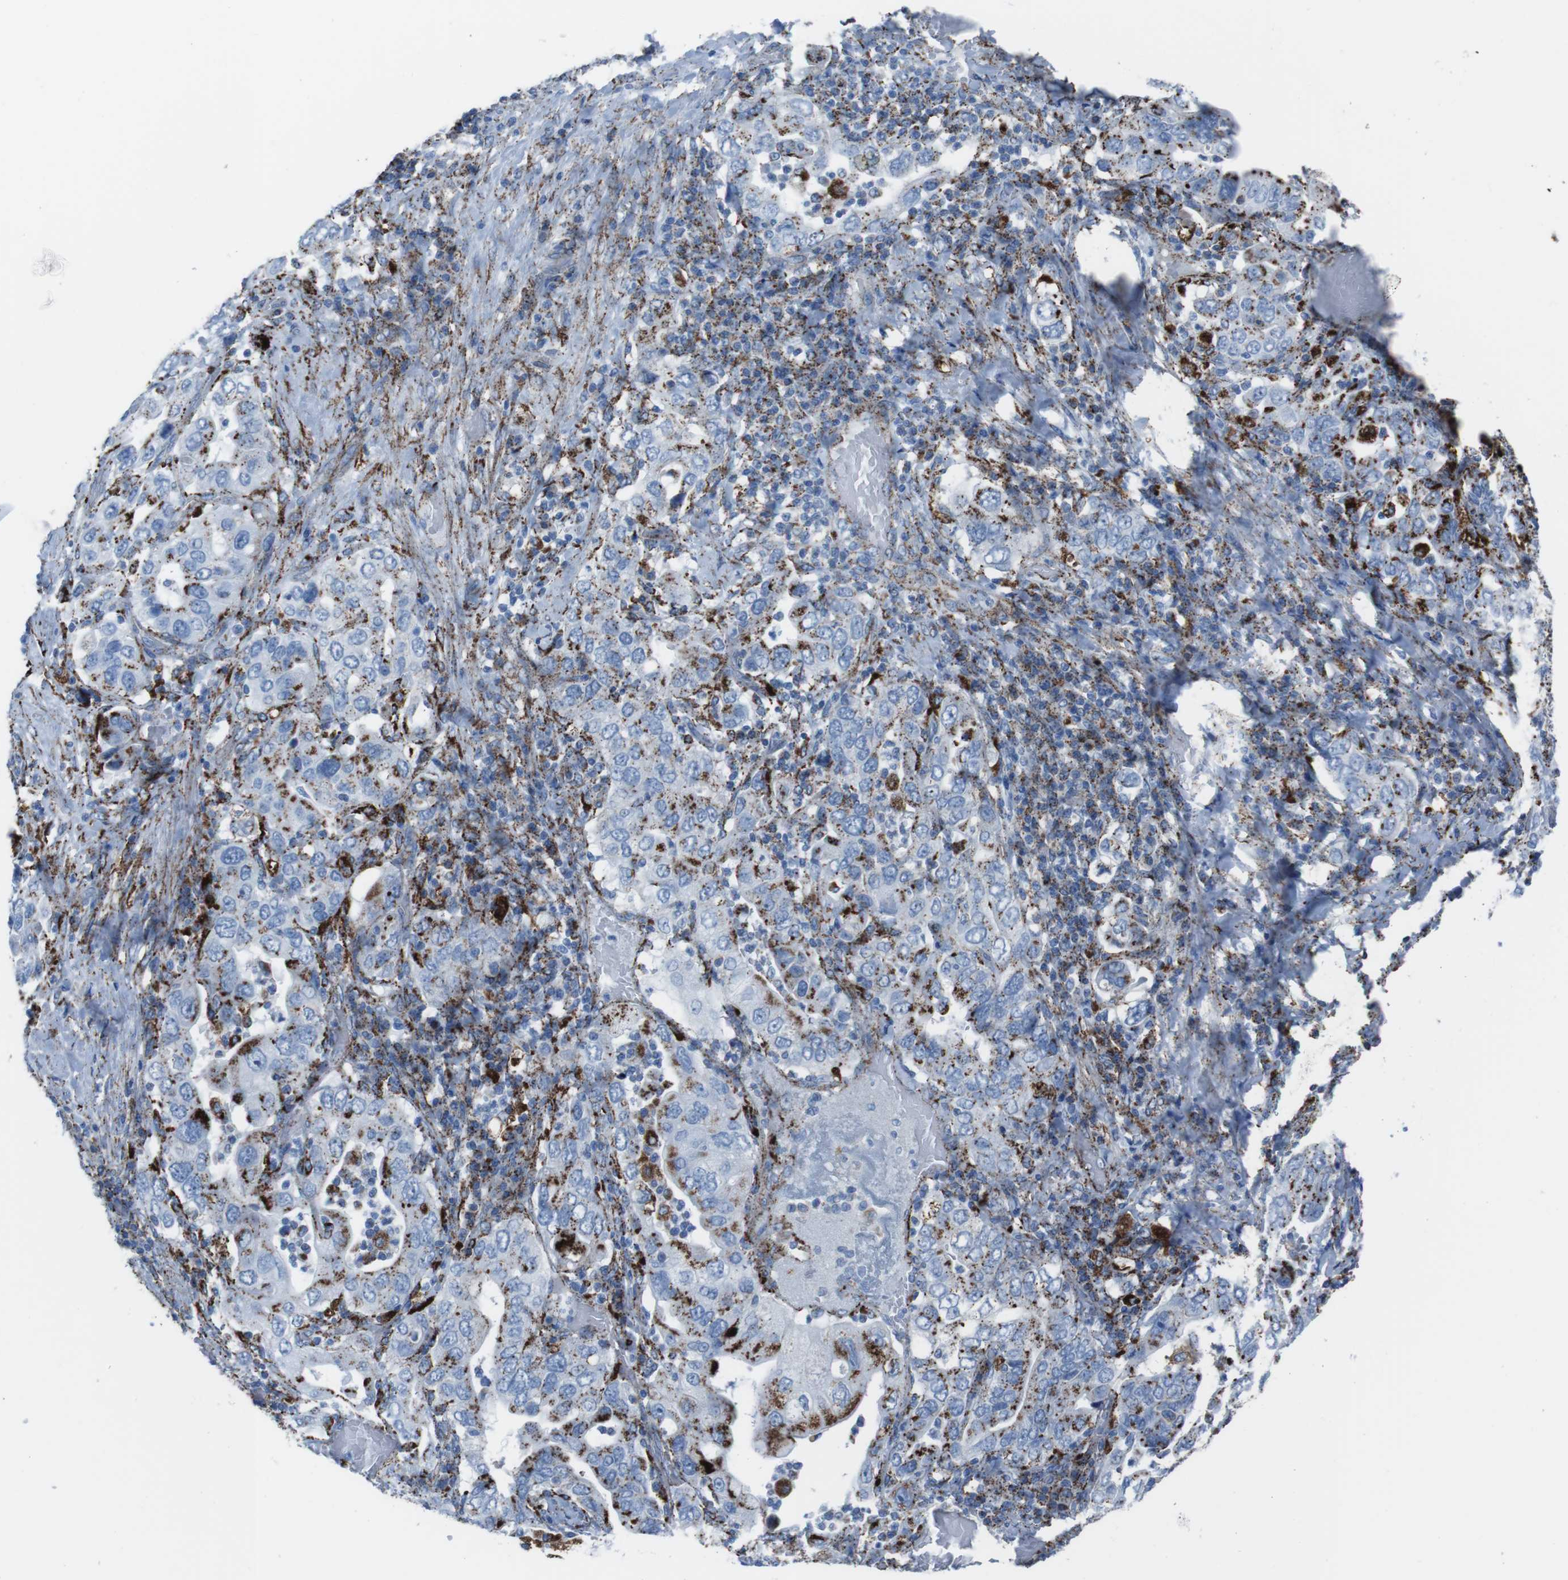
{"staining": {"intensity": "strong", "quantity": "<25%", "location": "cytoplasmic/membranous"}, "tissue": "stomach cancer", "cell_type": "Tumor cells", "image_type": "cancer", "snomed": [{"axis": "morphology", "description": "Adenocarcinoma, NOS"}, {"axis": "topography", "description": "Stomach, upper"}], "caption": "The photomicrograph reveals a brown stain indicating the presence of a protein in the cytoplasmic/membranous of tumor cells in stomach cancer (adenocarcinoma).", "gene": "SCARB2", "patient": {"sex": "male", "age": 62}}